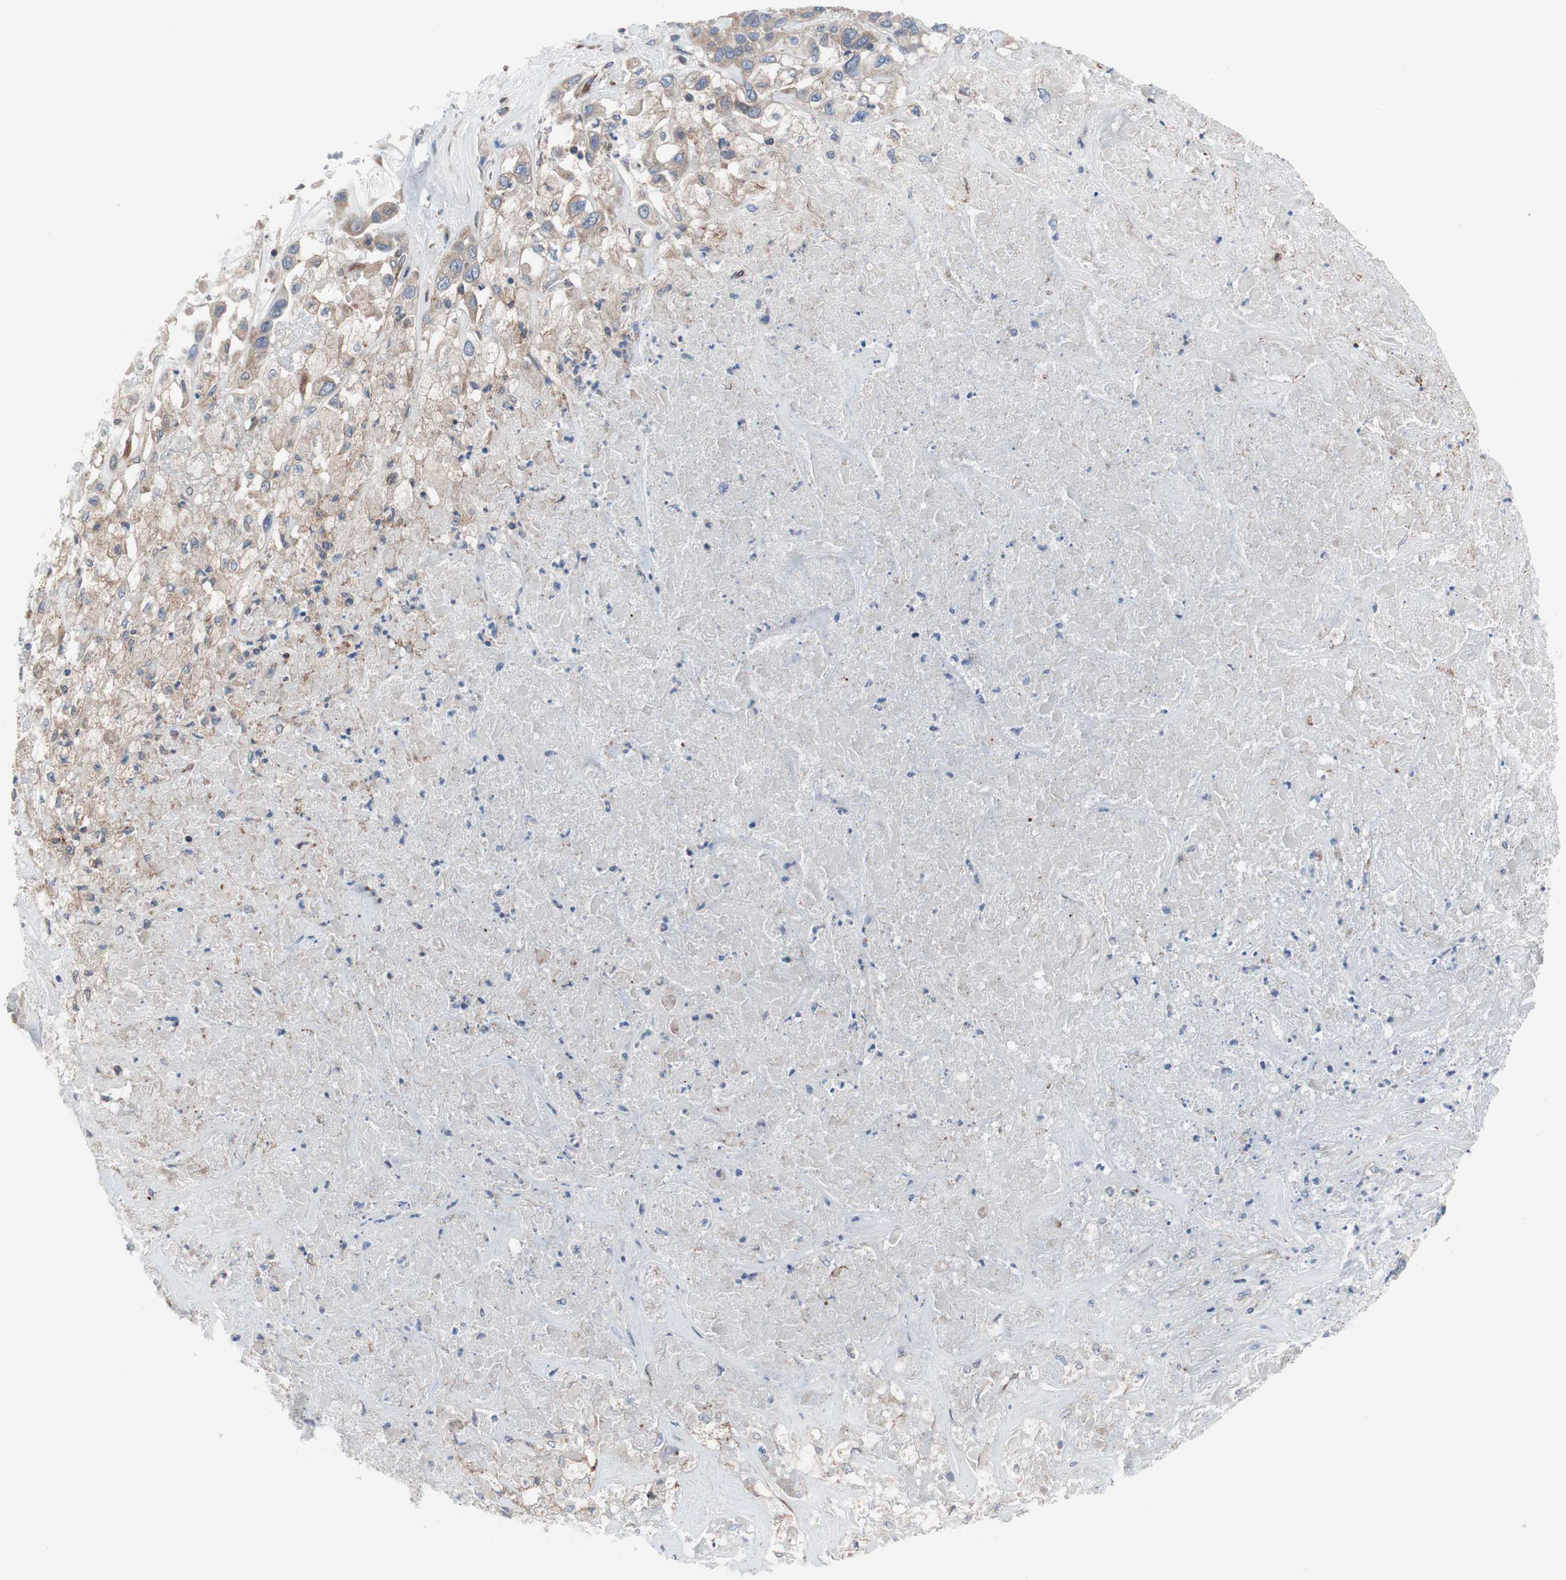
{"staining": {"intensity": "weak", "quantity": ">75%", "location": "cytoplasmic/membranous"}, "tissue": "liver cancer", "cell_type": "Tumor cells", "image_type": "cancer", "snomed": [{"axis": "morphology", "description": "Cholangiocarcinoma"}, {"axis": "topography", "description": "Liver"}], "caption": "An immunohistochemistry (IHC) image of neoplastic tissue is shown. Protein staining in brown highlights weak cytoplasmic/membranous positivity in liver cancer (cholangiocarcinoma) within tumor cells. (DAB = brown stain, brightfield microscopy at high magnification).", "gene": "KANSL1", "patient": {"sex": "female", "age": 52}}